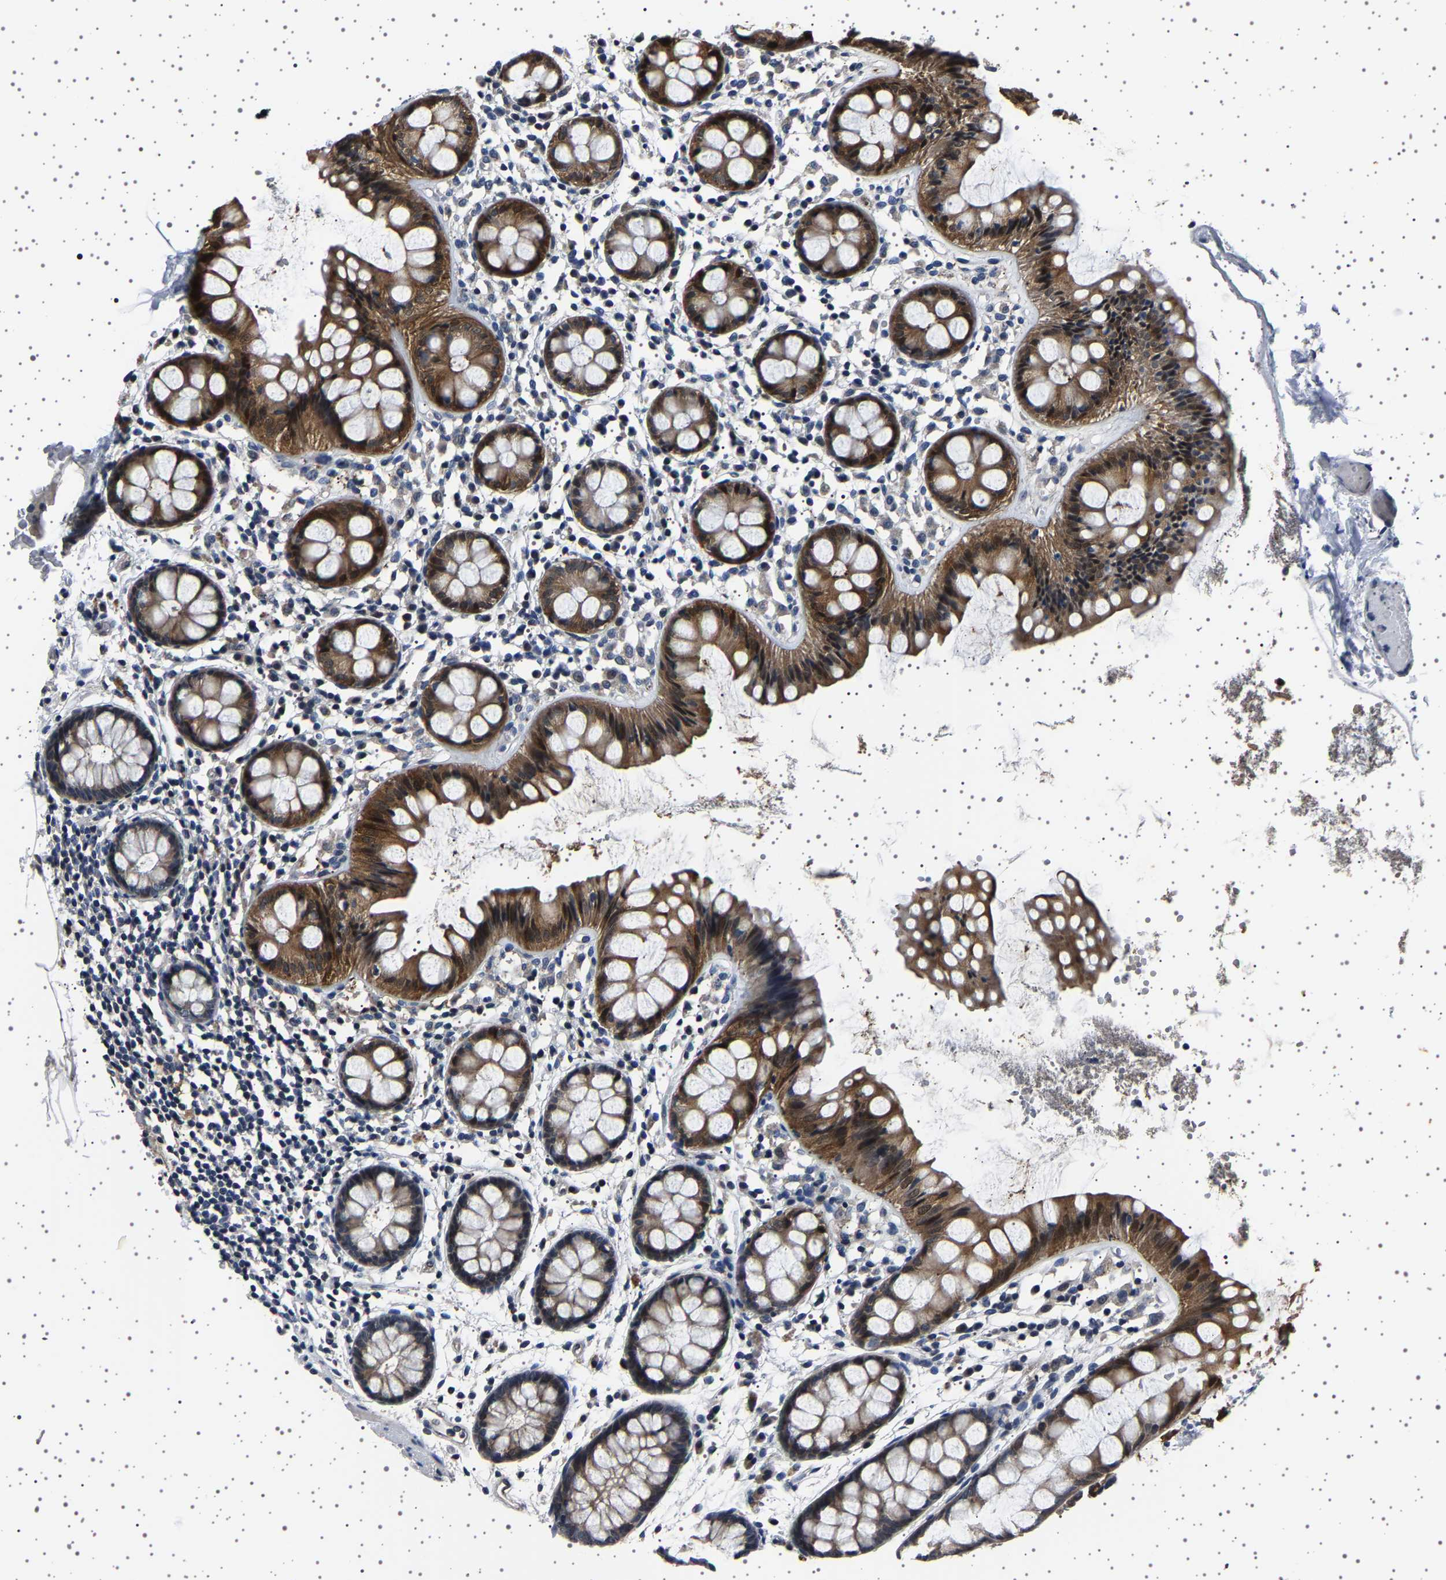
{"staining": {"intensity": "strong", "quantity": ">75%", "location": "cytoplasmic/membranous,nuclear"}, "tissue": "rectum", "cell_type": "Glandular cells", "image_type": "normal", "snomed": [{"axis": "morphology", "description": "Normal tissue, NOS"}, {"axis": "topography", "description": "Rectum"}], "caption": "Brown immunohistochemical staining in unremarkable human rectum reveals strong cytoplasmic/membranous,nuclear positivity in about >75% of glandular cells.", "gene": "IL10RB", "patient": {"sex": "female", "age": 66}}